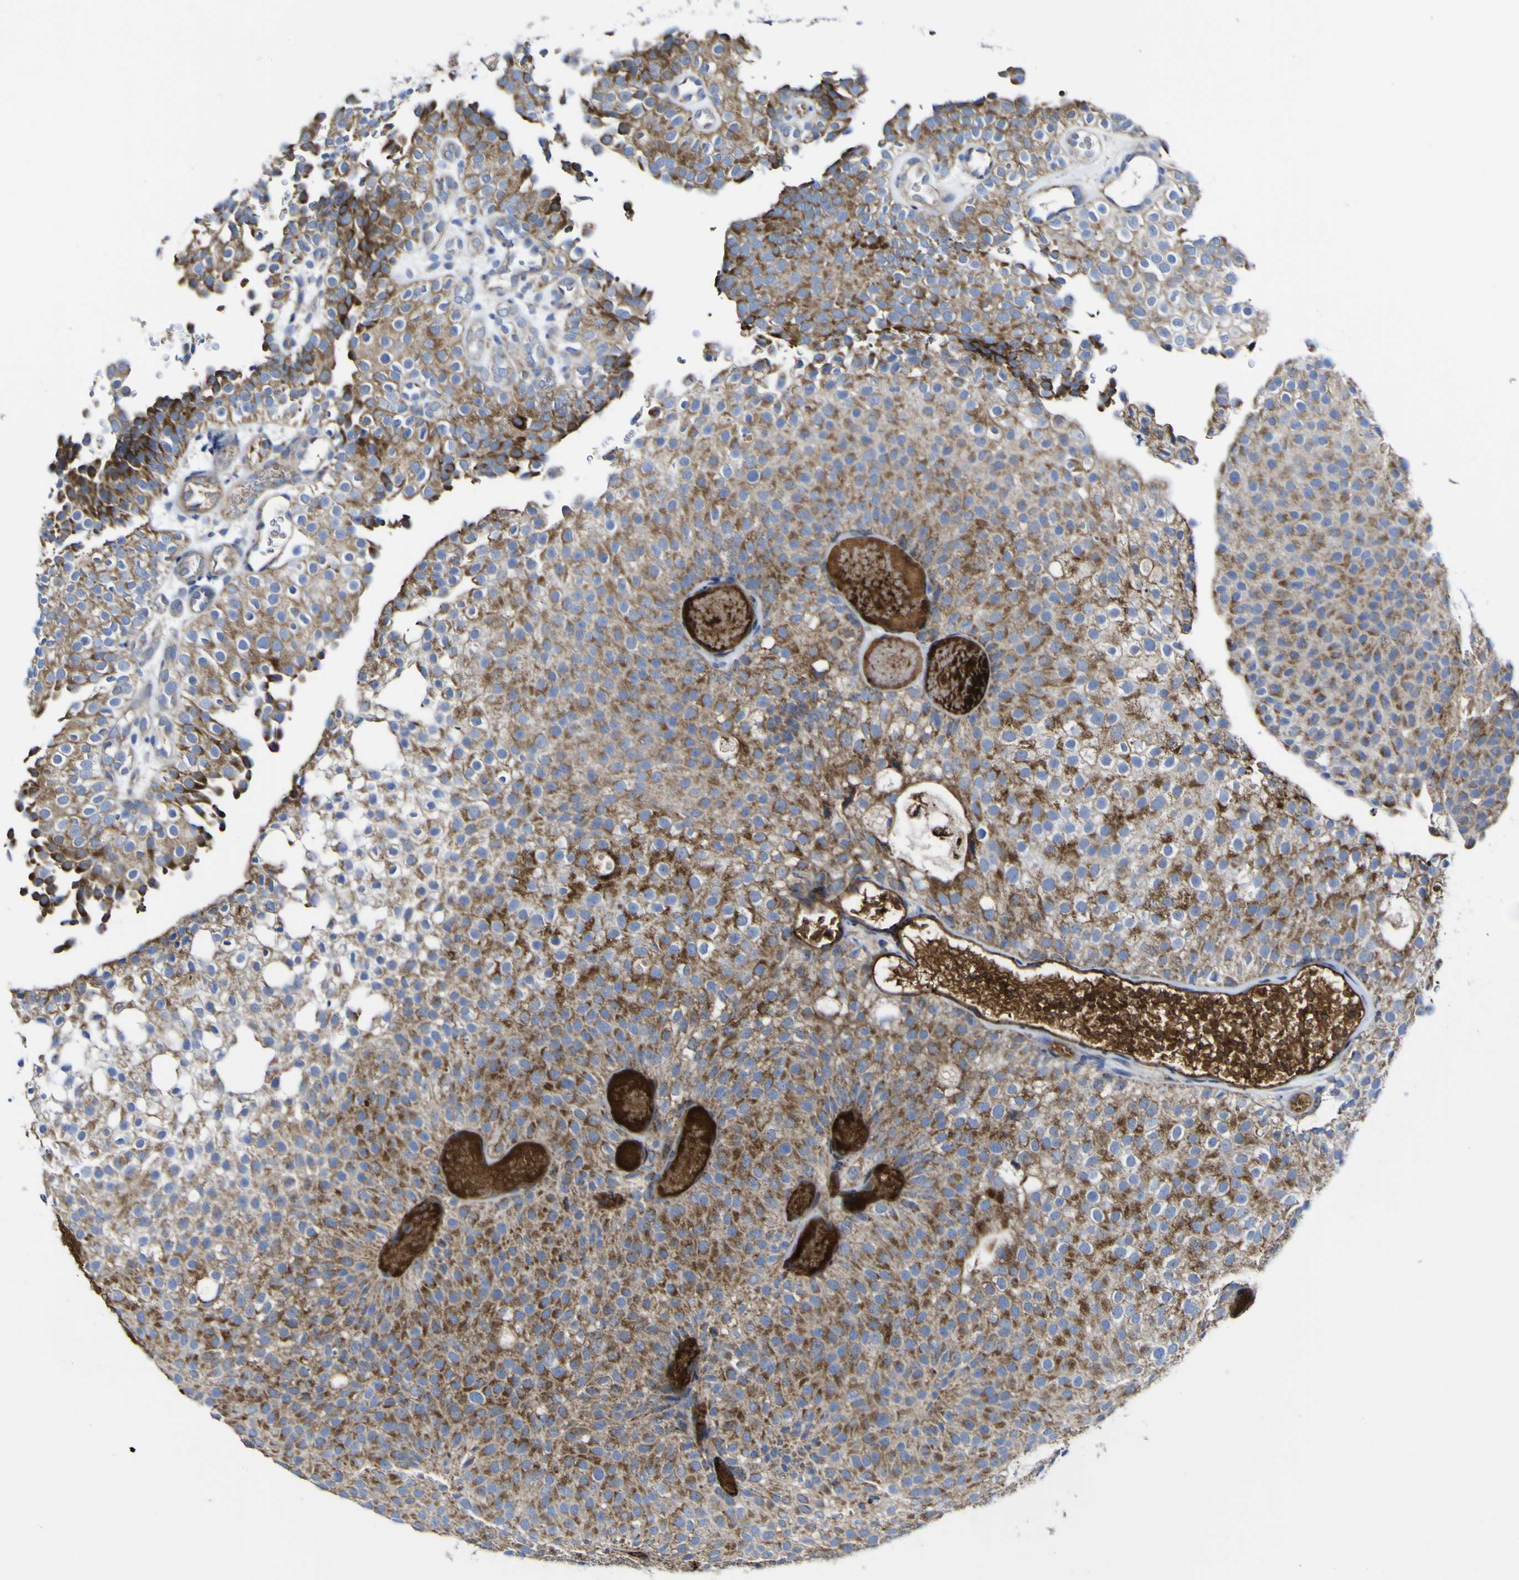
{"staining": {"intensity": "moderate", "quantity": ">75%", "location": "cytoplasmic/membranous"}, "tissue": "urothelial cancer", "cell_type": "Tumor cells", "image_type": "cancer", "snomed": [{"axis": "morphology", "description": "Urothelial carcinoma, Low grade"}, {"axis": "topography", "description": "Urinary bladder"}], "caption": "Tumor cells exhibit medium levels of moderate cytoplasmic/membranous positivity in about >75% of cells in human urothelial cancer.", "gene": "CCDC90B", "patient": {"sex": "male", "age": 78}}